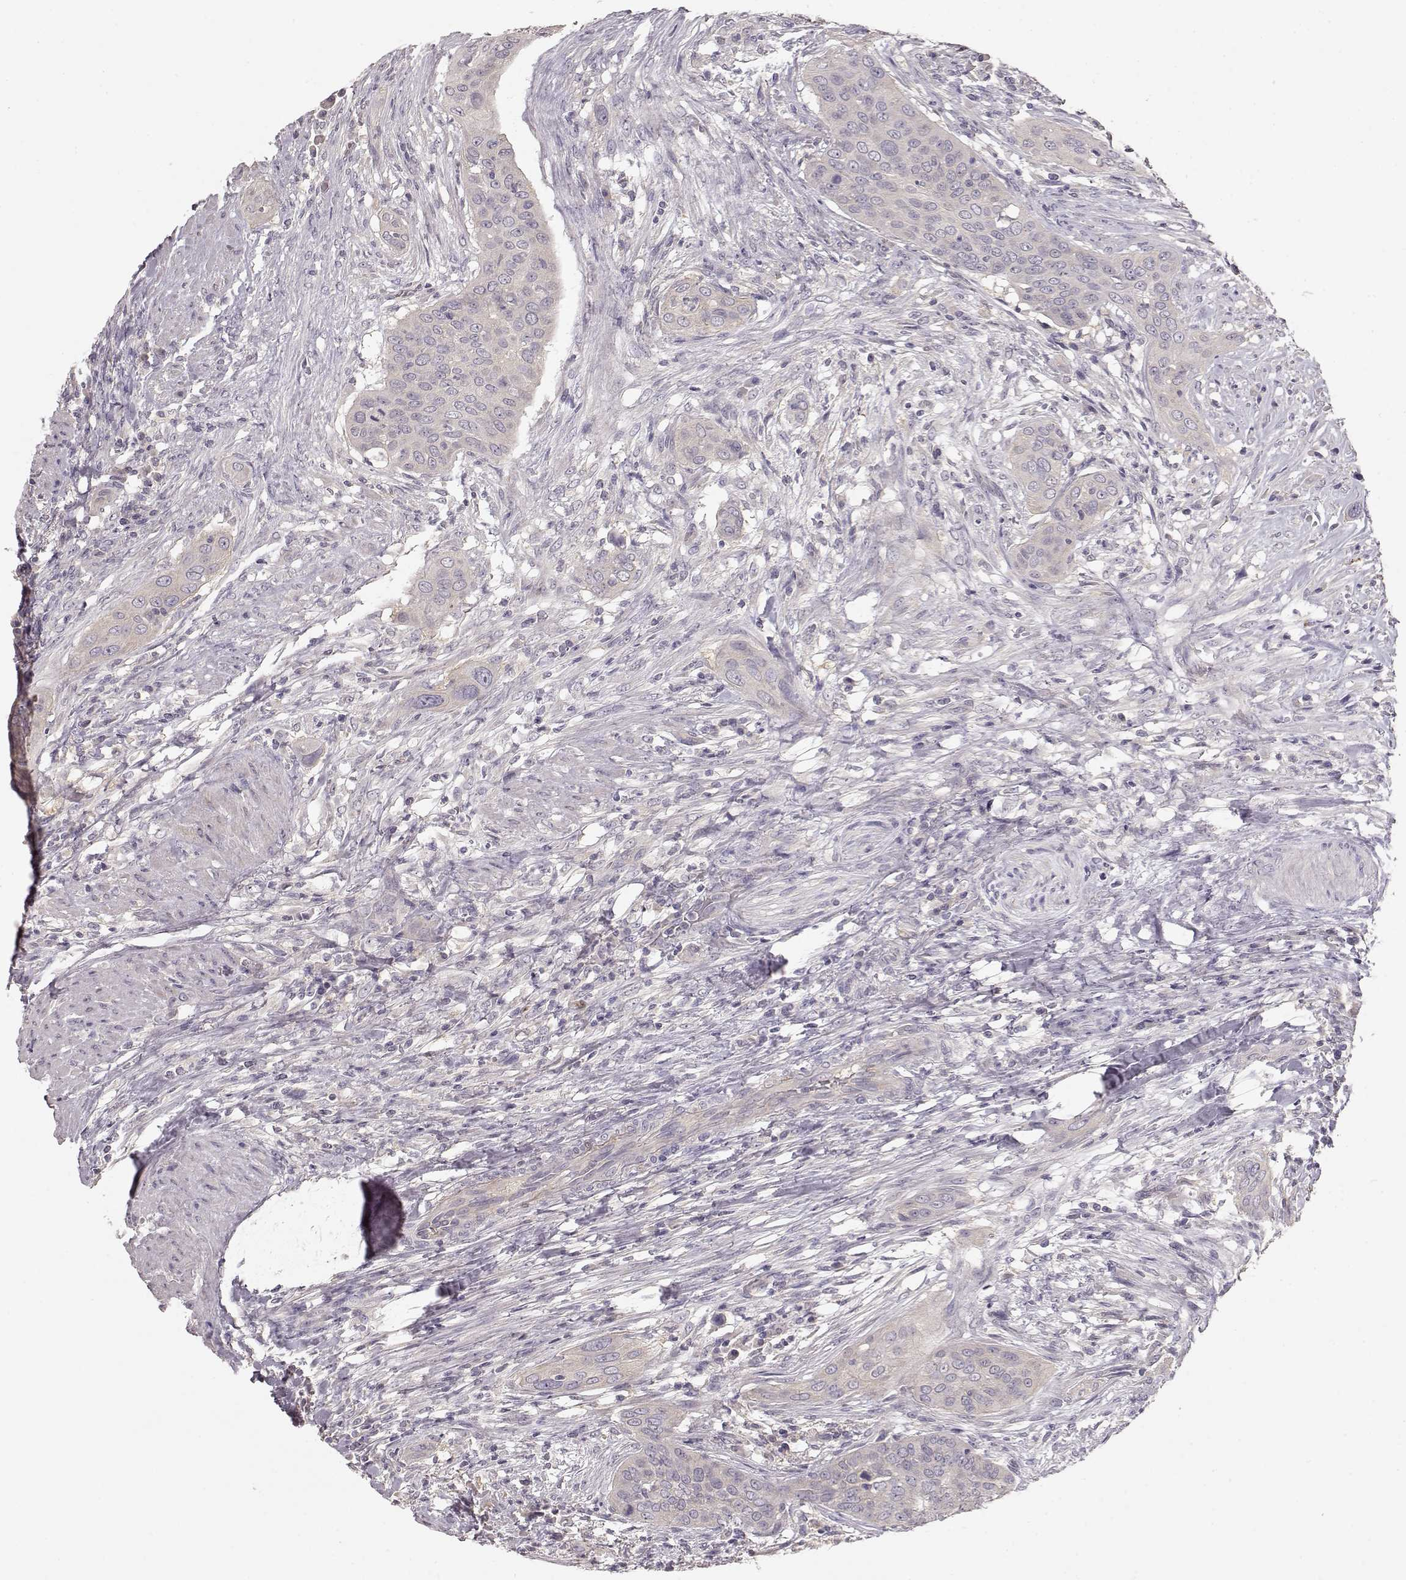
{"staining": {"intensity": "negative", "quantity": "none", "location": "none"}, "tissue": "urothelial cancer", "cell_type": "Tumor cells", "image_type": "cancer", "snomed": [{"axis": "morphology", "description": "Urothelial carcinoma, High grade"}, {"axis": "topography", "description": "Urinary bladder"}], "caption": "This is an IHC image of human high-grade urothelial carcinoma. There is no expression in tumor cells.", "gene": "ARHGAP8", "patient": {"sex": "male", "age": 82}}